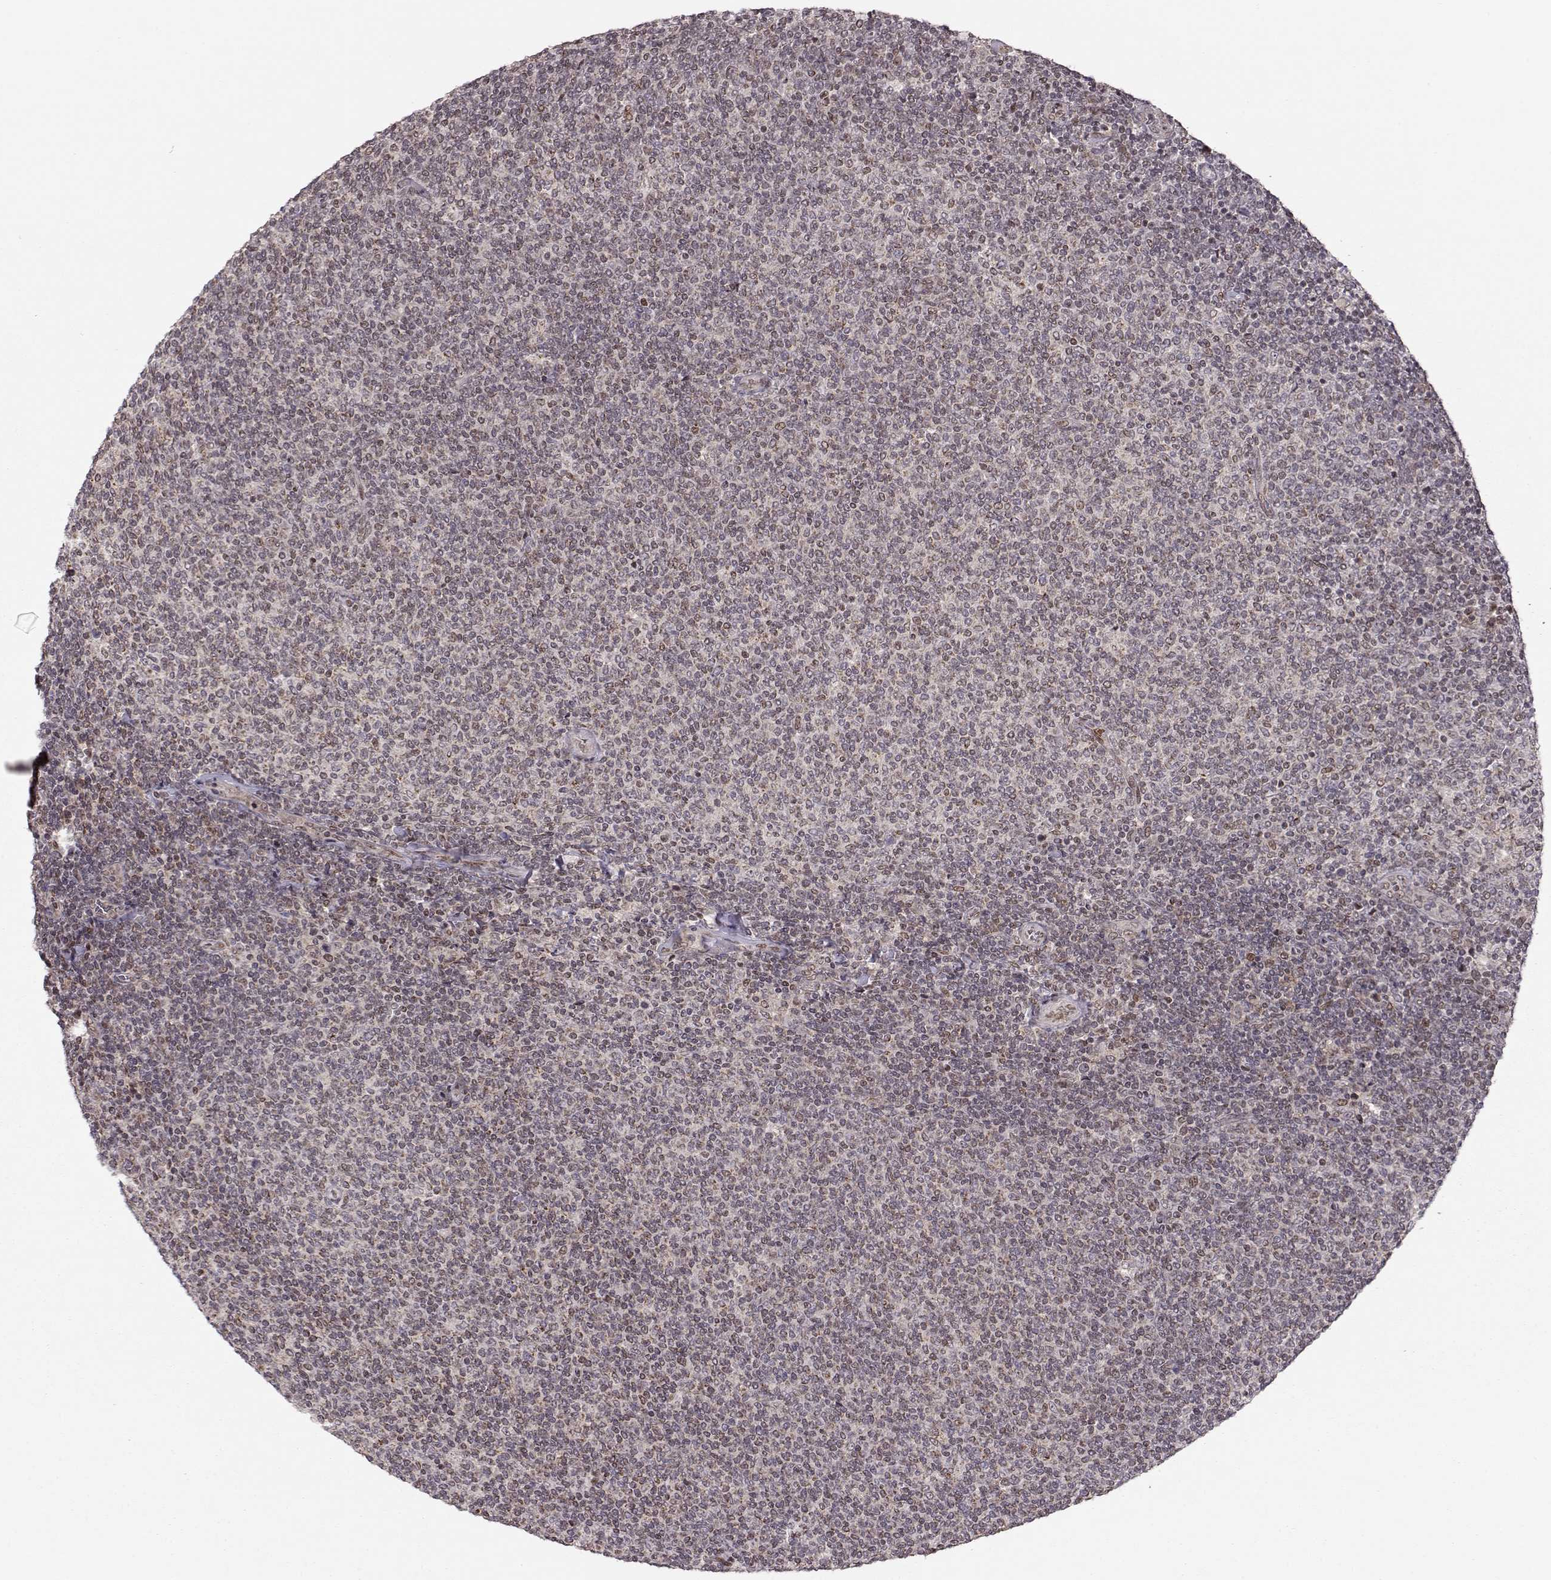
{"staining": {"intensity": "negative", "quantity": "none", "location": "none"}, "tissue": "lymphoma", "cell_type": "Tumor cells", "image_type": "cancer", "snomed": [{"axis": "morphology", "description": "Malignant lymphoma, non-Hodgkin's type, Low grade"}, {"axis": "topography", "description": "Lymph node"}], "caption": "Malignant lymphoma, non-Hodgkin's type (low-grade) was stained to show a protein in brown. There is no significant expression in tumor cells. Brightfield microscopy of IHC stained with DAB (3,3'-diaminobenzidine) (brown) and hematoxylin (blue), captured at high magnification.", "gene": "RAI1", "patient": {"sex": "male", "age": 52}}